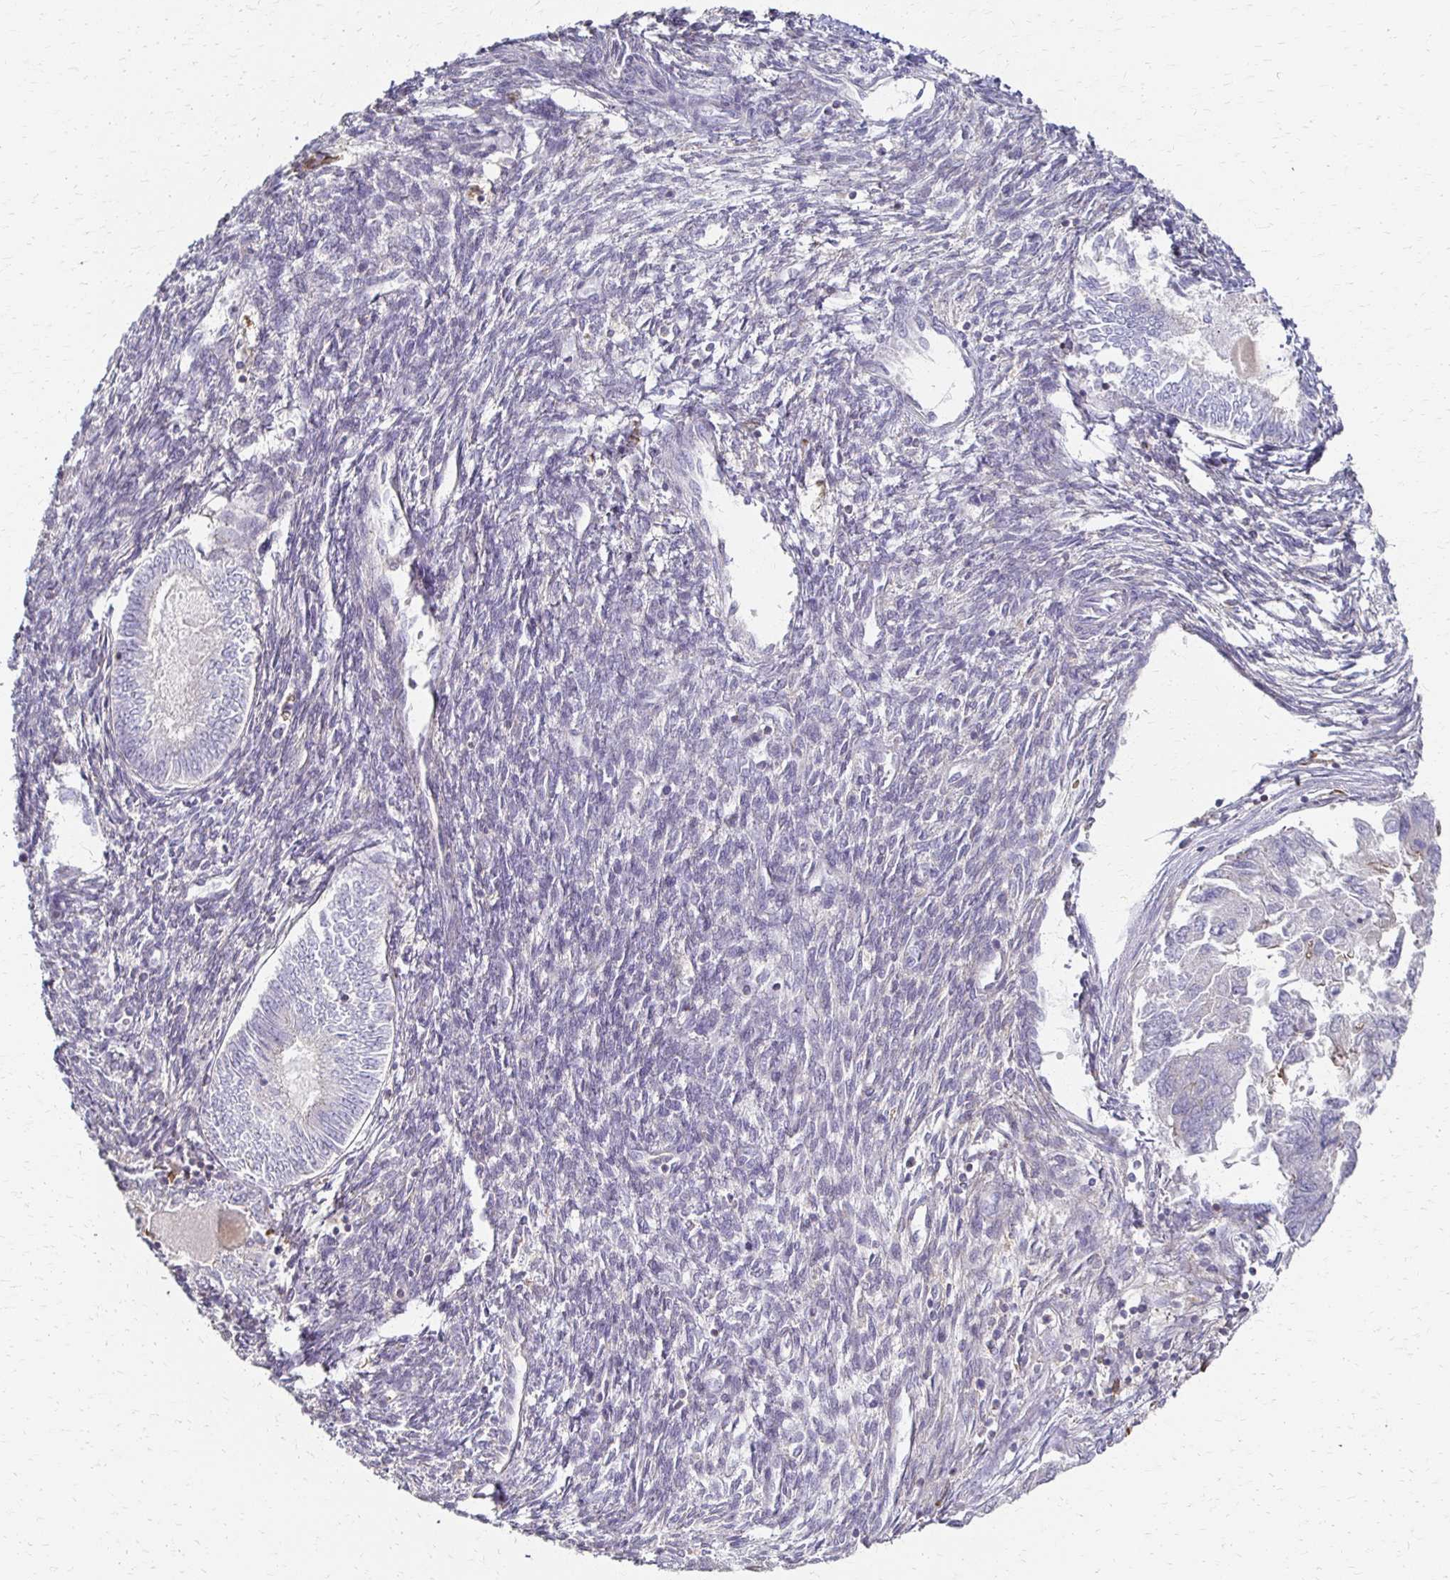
{"staining": {"intensity": "negative", "quantity": "none", "location": "none"}, "tissue": "endometrial cancer", "cell_type": "Tumor cells", "image_type": "cancer", "snomed": [{"axis": "morphology", "description": "Carcinoma, NOS"}, {"axis": "topography", "description": "Uterus"}], "caption": "Immunohistochemical staining of human endometrial carcinoma displays no significant expression in tumor cells. (DAB IHC visualized using brightfield microscopy, high magnification).", "gene": "C1QTNF7", "patient": {"sex": "female", "age": 76}}